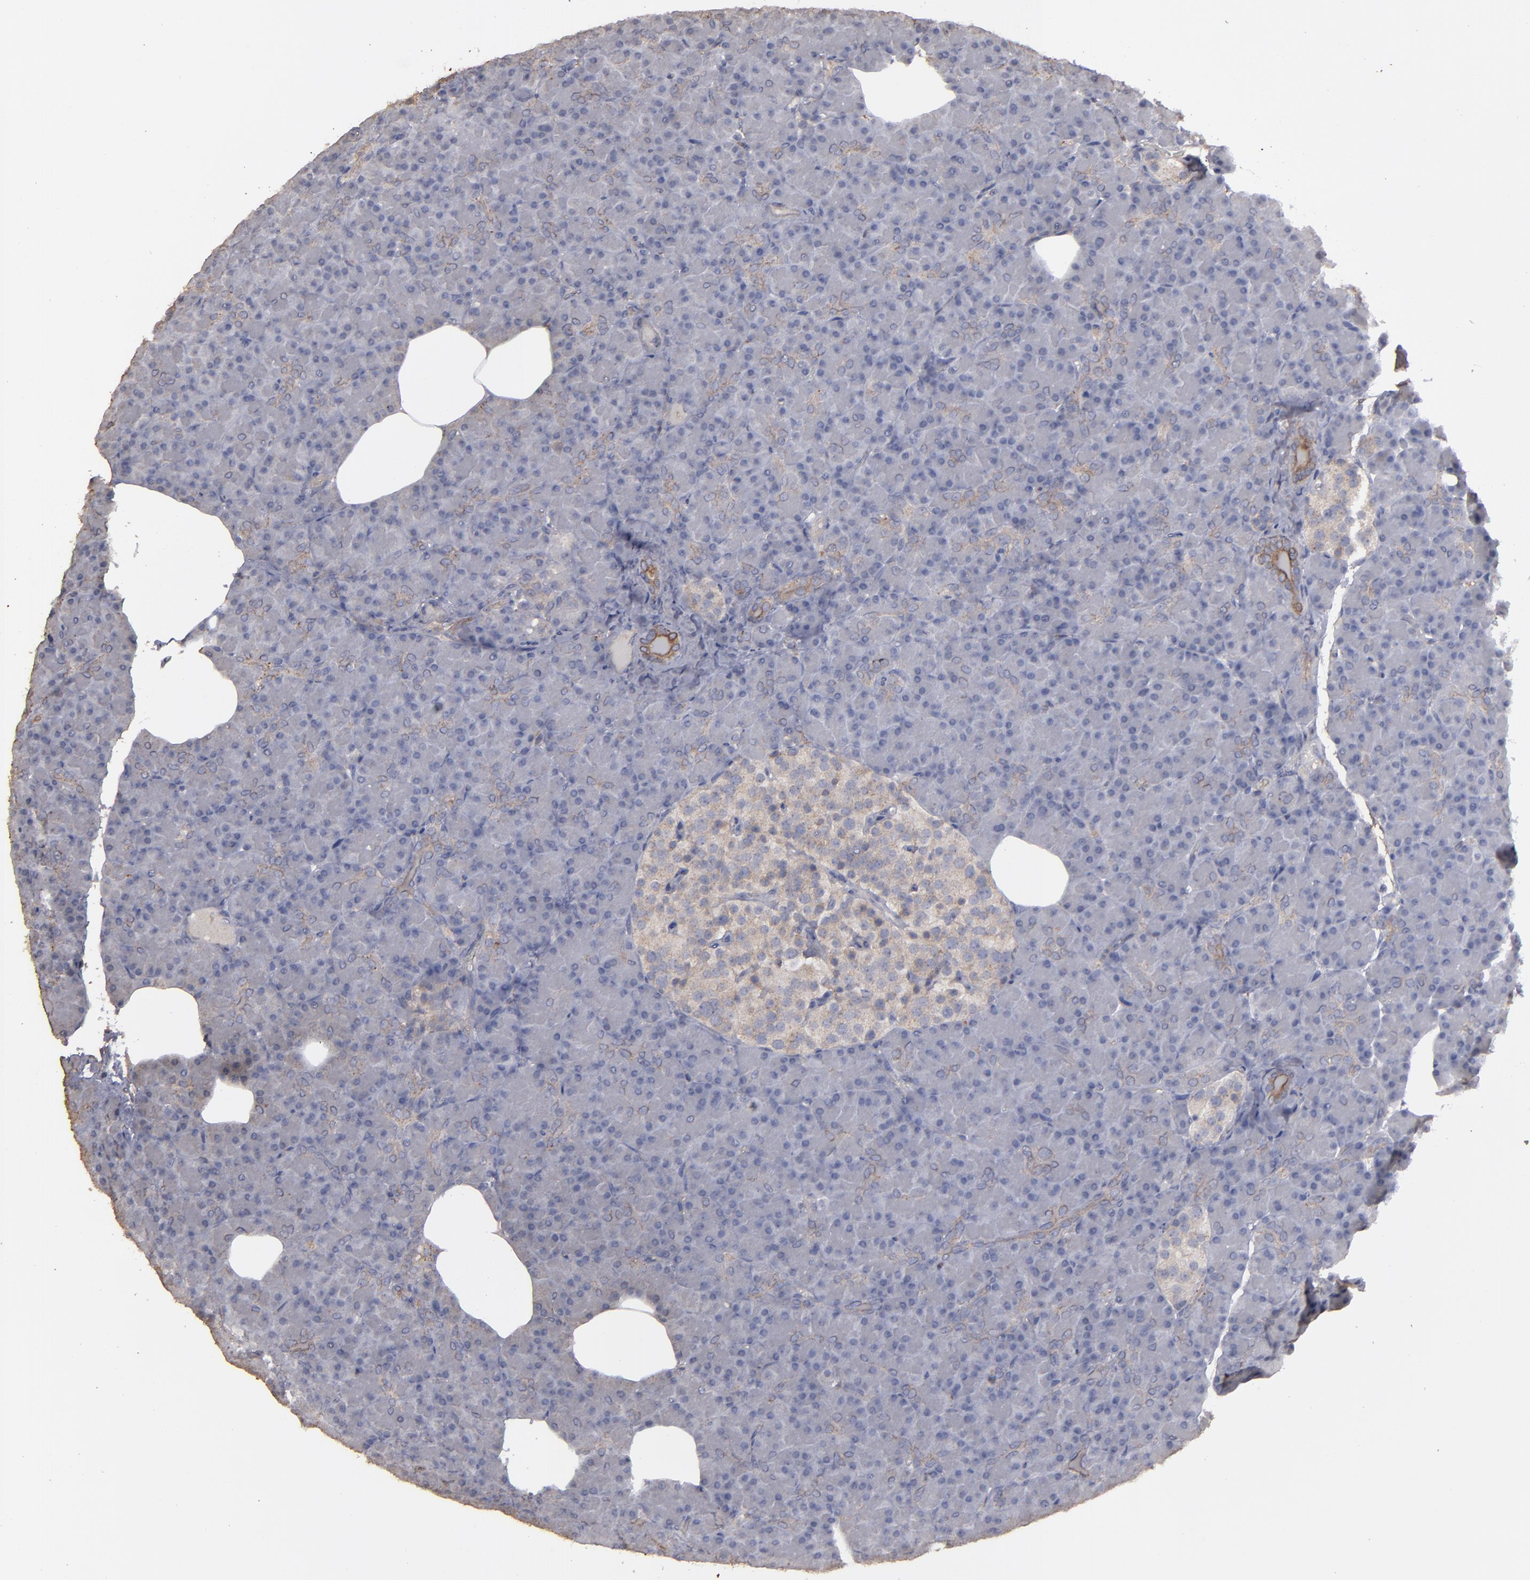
{"staining": {"intensity": "negative", "quantity": "none", "location": "none"}, "tissue": "pancreas", "cell_type": "Exocrine glandular cells", "image_type": "normal", "snomed": [{"axis": "morphology", "description": "Normal tissue, NOS"}, {"axis": "topography", "description": "Pancreas"}], "caption": "This is an IHC photomicrograph of benign pancreas. There is no expression in exocrine glandular cells.", "gene": "CD55", "patient": {"sex": "female", "age": 43}}